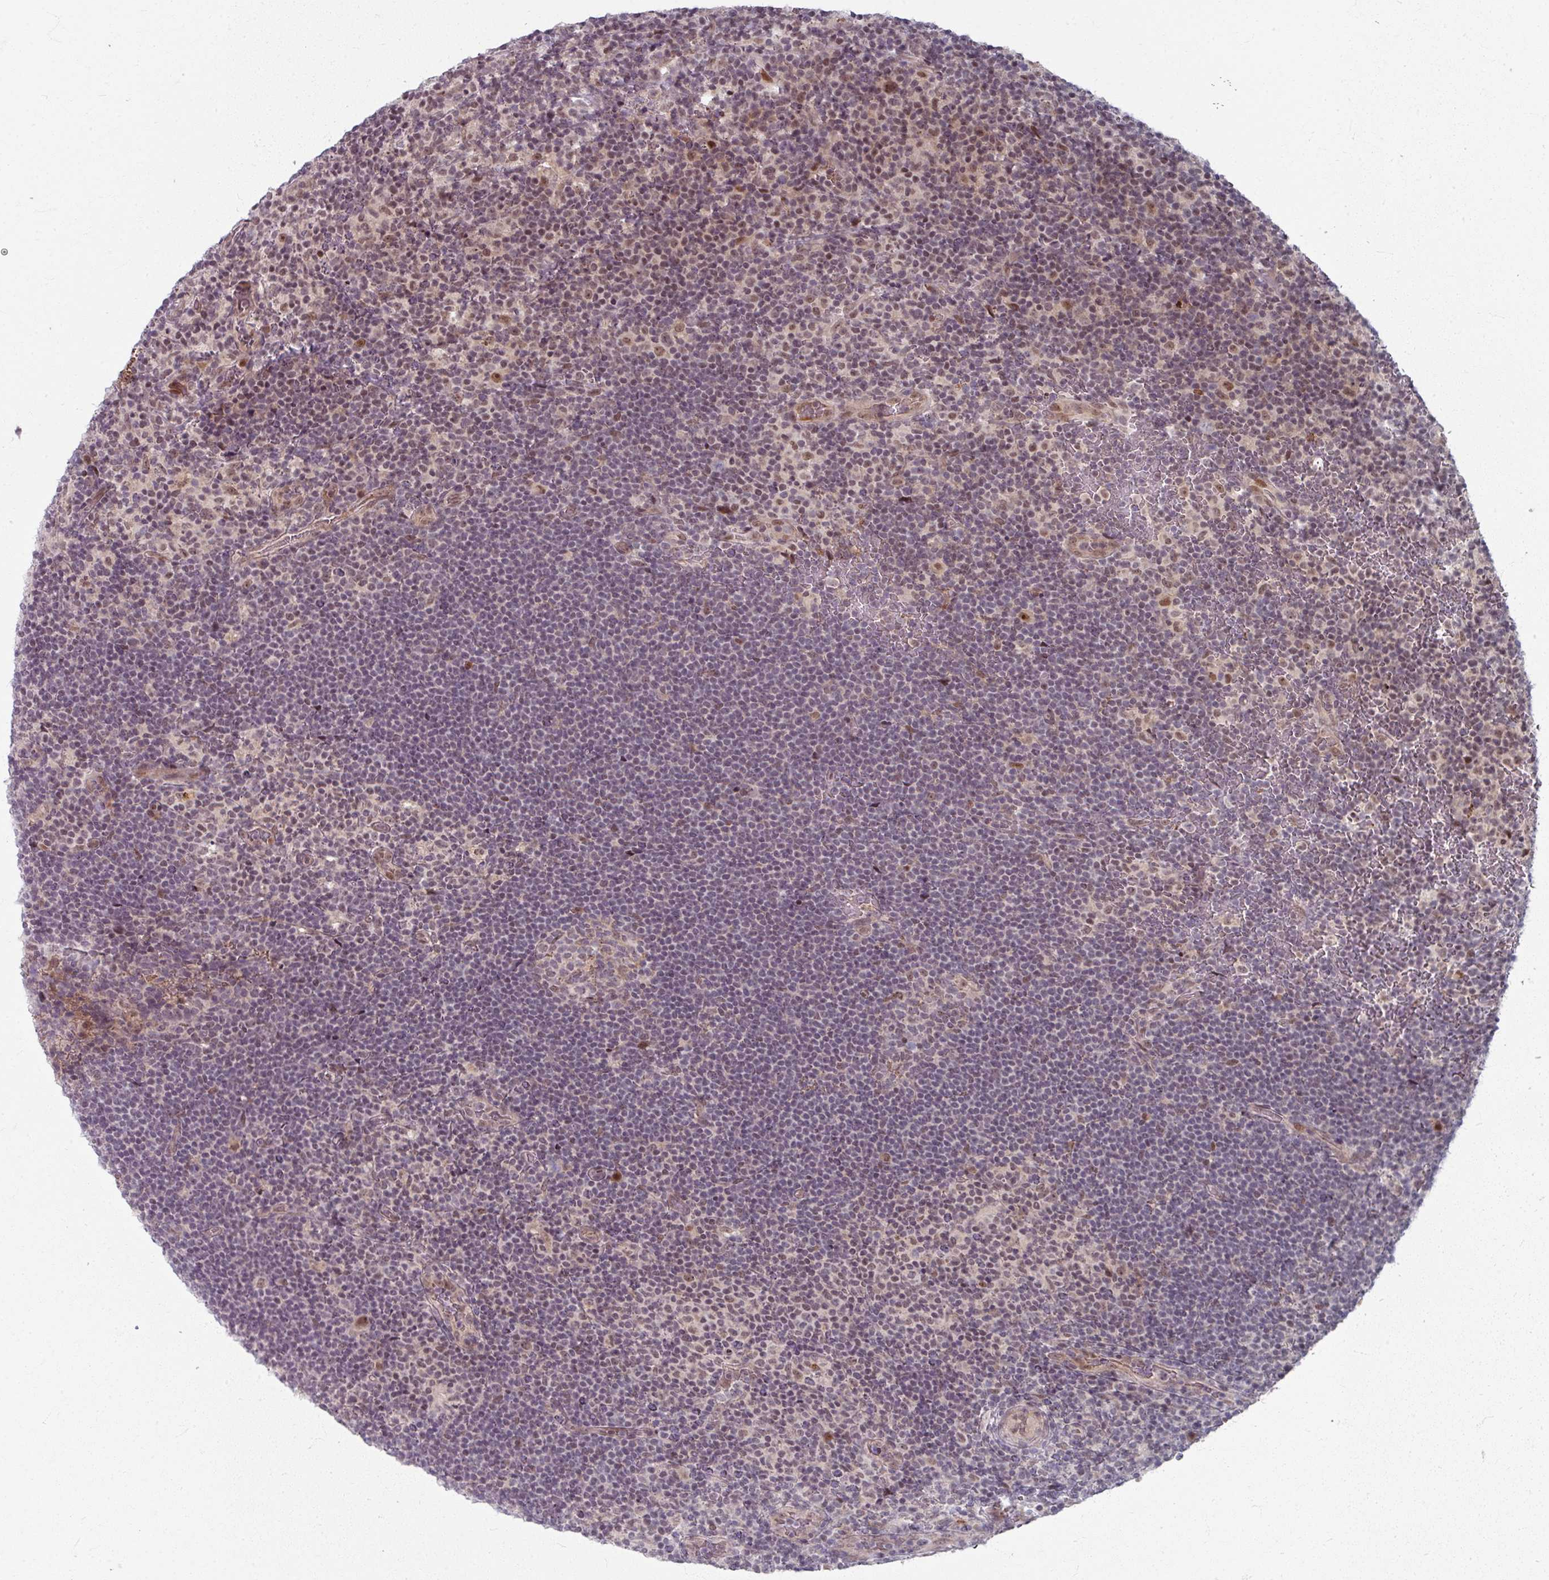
{"staining": {"intensity": "moderate", "quantity": ">75%", "location": "nuclear"}, "tissue": "lymphoma", "cell_type": "Tumor cells", "image_type": "cancer", "snomed": [{"axis": "morphology", "description": "Hodgkin's disease, NOS"}, {"axis": "topography", "description": "Lymph node"}], "caption": "Tumor cells reveal medium levels of moderate nuclear expression in about >75% of cells in human Hodgkin's disease.", "gene": "KLC3", "patient": {"sex": "female", "age": 57}}